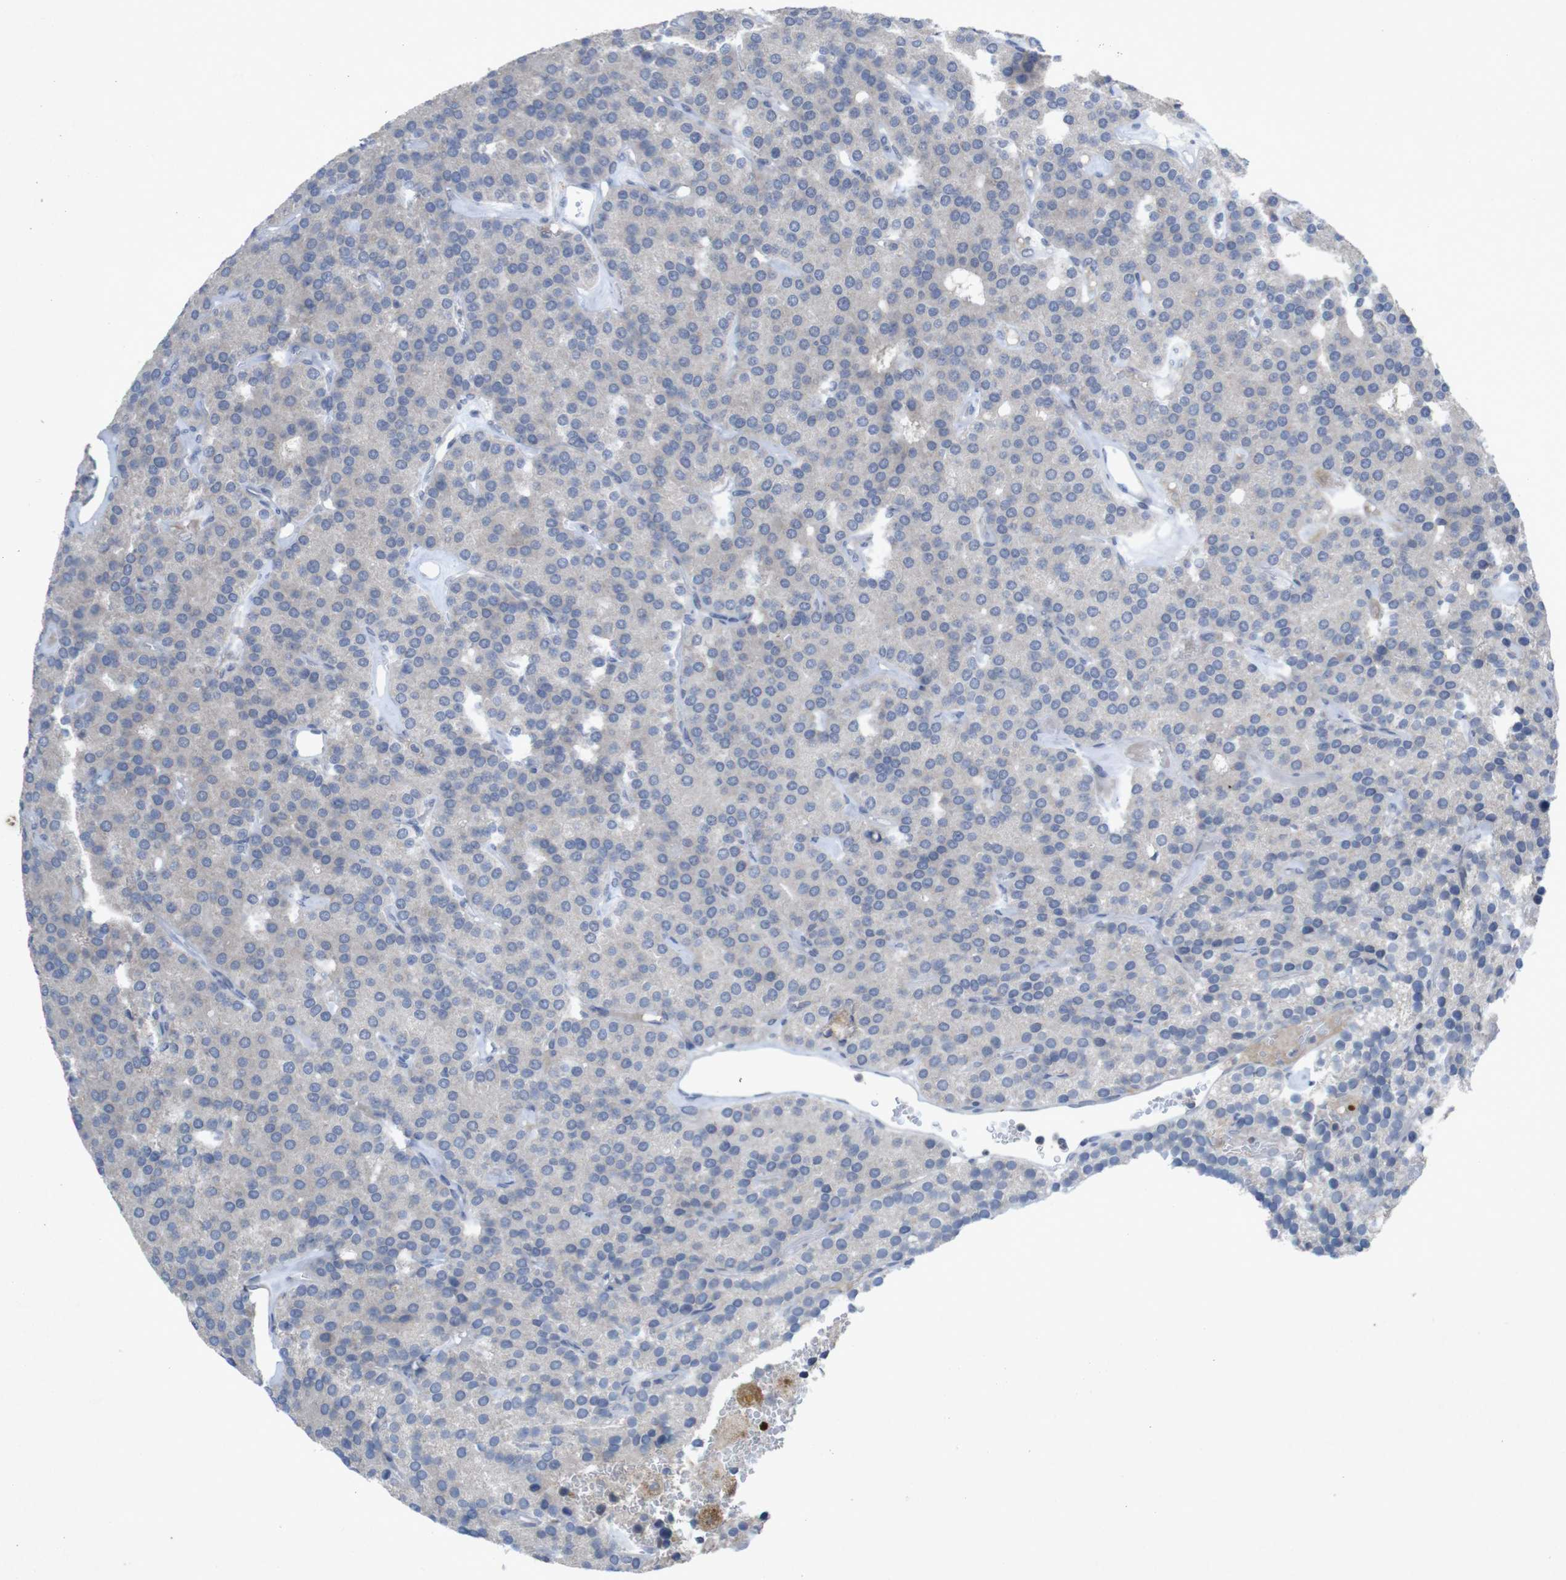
{"staining": {"intensity": "negative", "quantity": "none", "location": "none"}, "tissue": "parathyroid gland", "cell_type": "Glandular cells", "image_type": "normal", "snomed": [{"axis": "morphology", "description": "Normal tissue, NOS"}, {"axis": "morphology", "description": "Adenoma, NOS"}, {"axis": "topography", "description": "Parathyroid gland"}], "caption": "Immunohistochemistry micrograph of benign parathyroid gland: parathyroid gland stained with DAB (3,3'-diaminobenzidine) demonstrates no significant protein positivity in glandular cells. (DAB immunohistochemistry, high magnification).", "gene": "SLAMF7", "patient": {"sex": "female", "age": 86}}